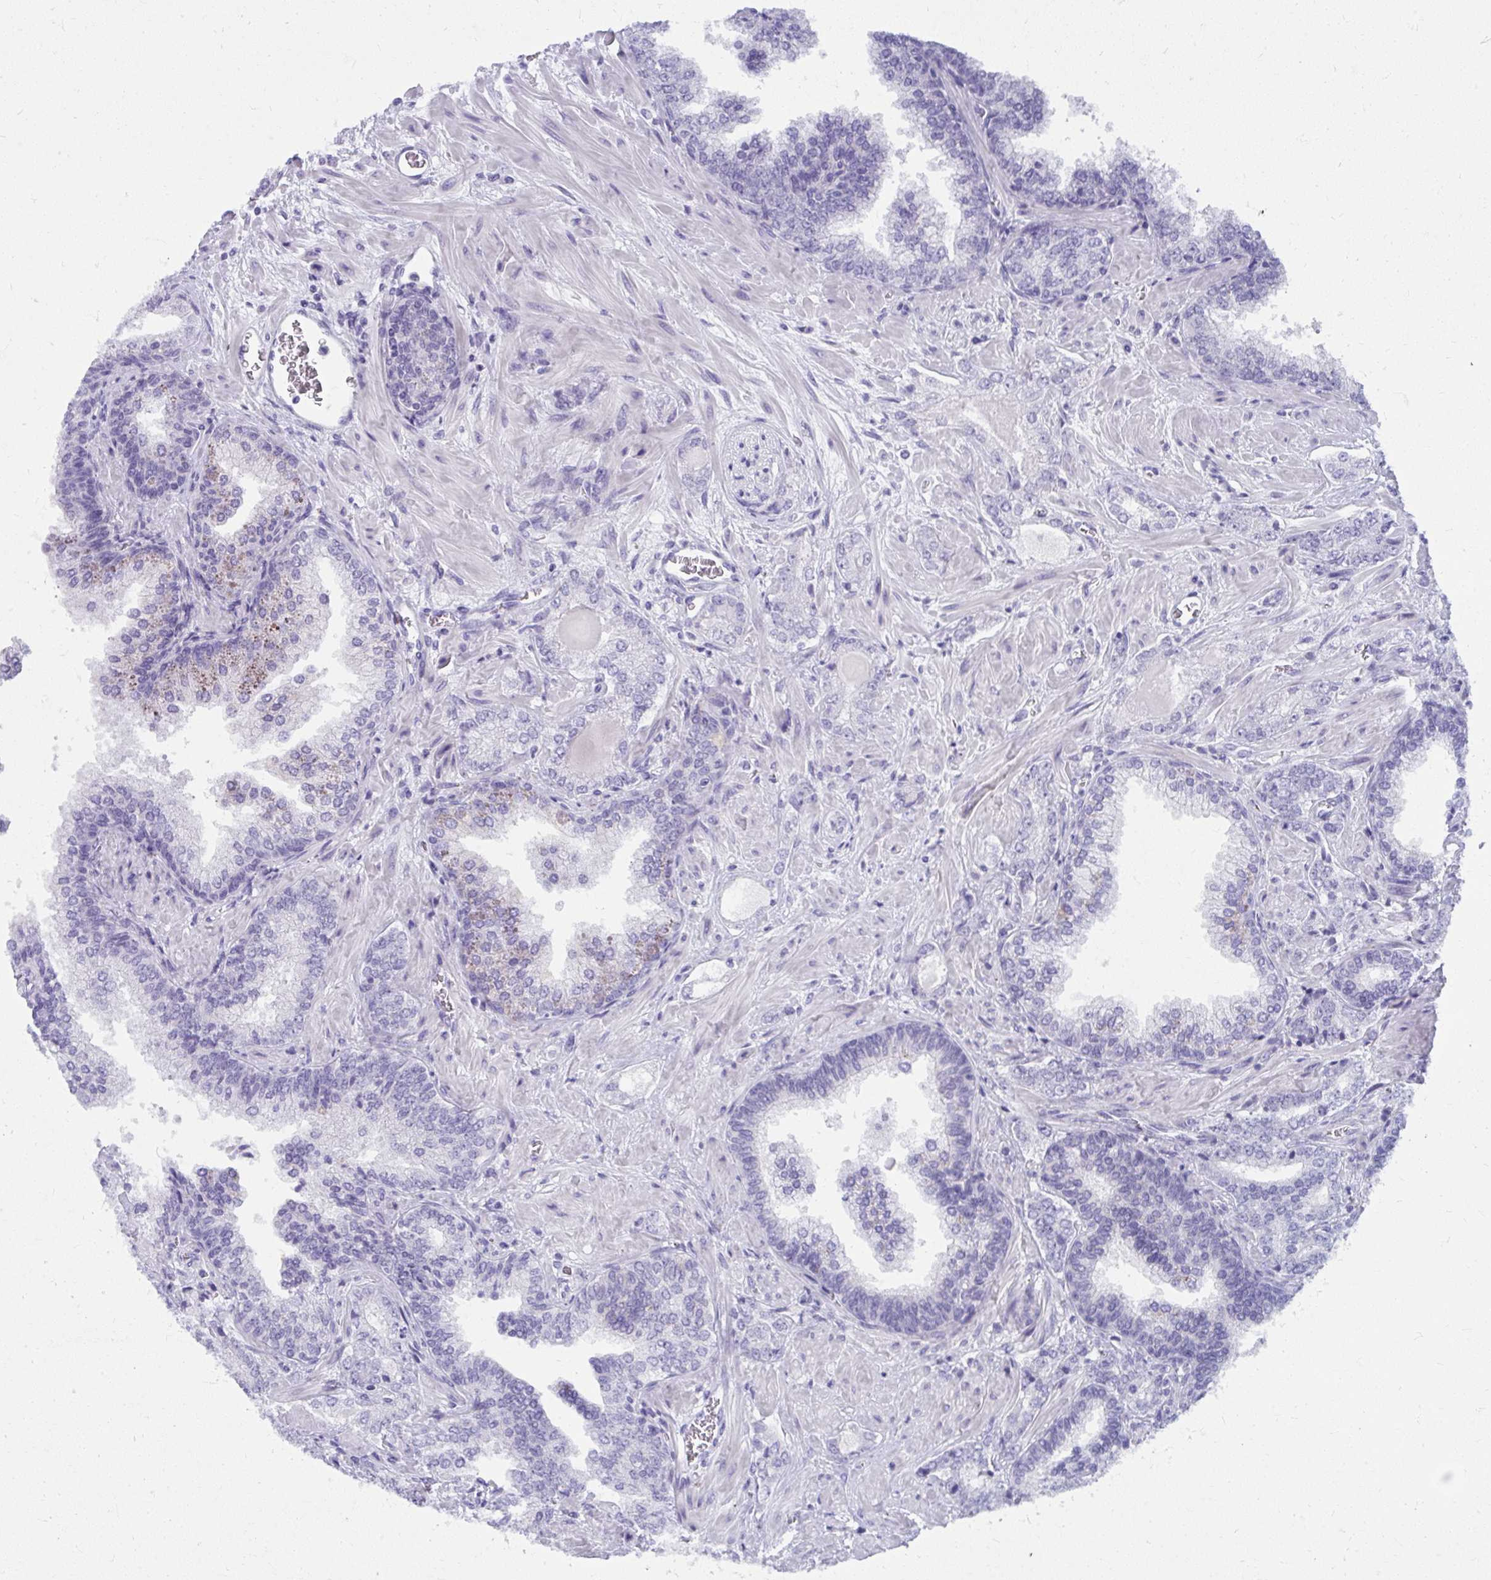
{"staining": {"intensity": "negative", "quantity": "none", "location": "none"}, "tissue": "prostate cancer", "cell_type": "Tumor cells", "image_type": "cancer", "snomed": [{"axis": "morphology", "description": "Adenocarcinoma, High grade"}, {"axis": "topography", "description": "Prostate"}], "caption": "Immunohistochemical staining of prostate cancer exhibits no significant expression in tumor cells.", "gene": "UGT3A2", "patient": {"sex": "male", "age": 60}}